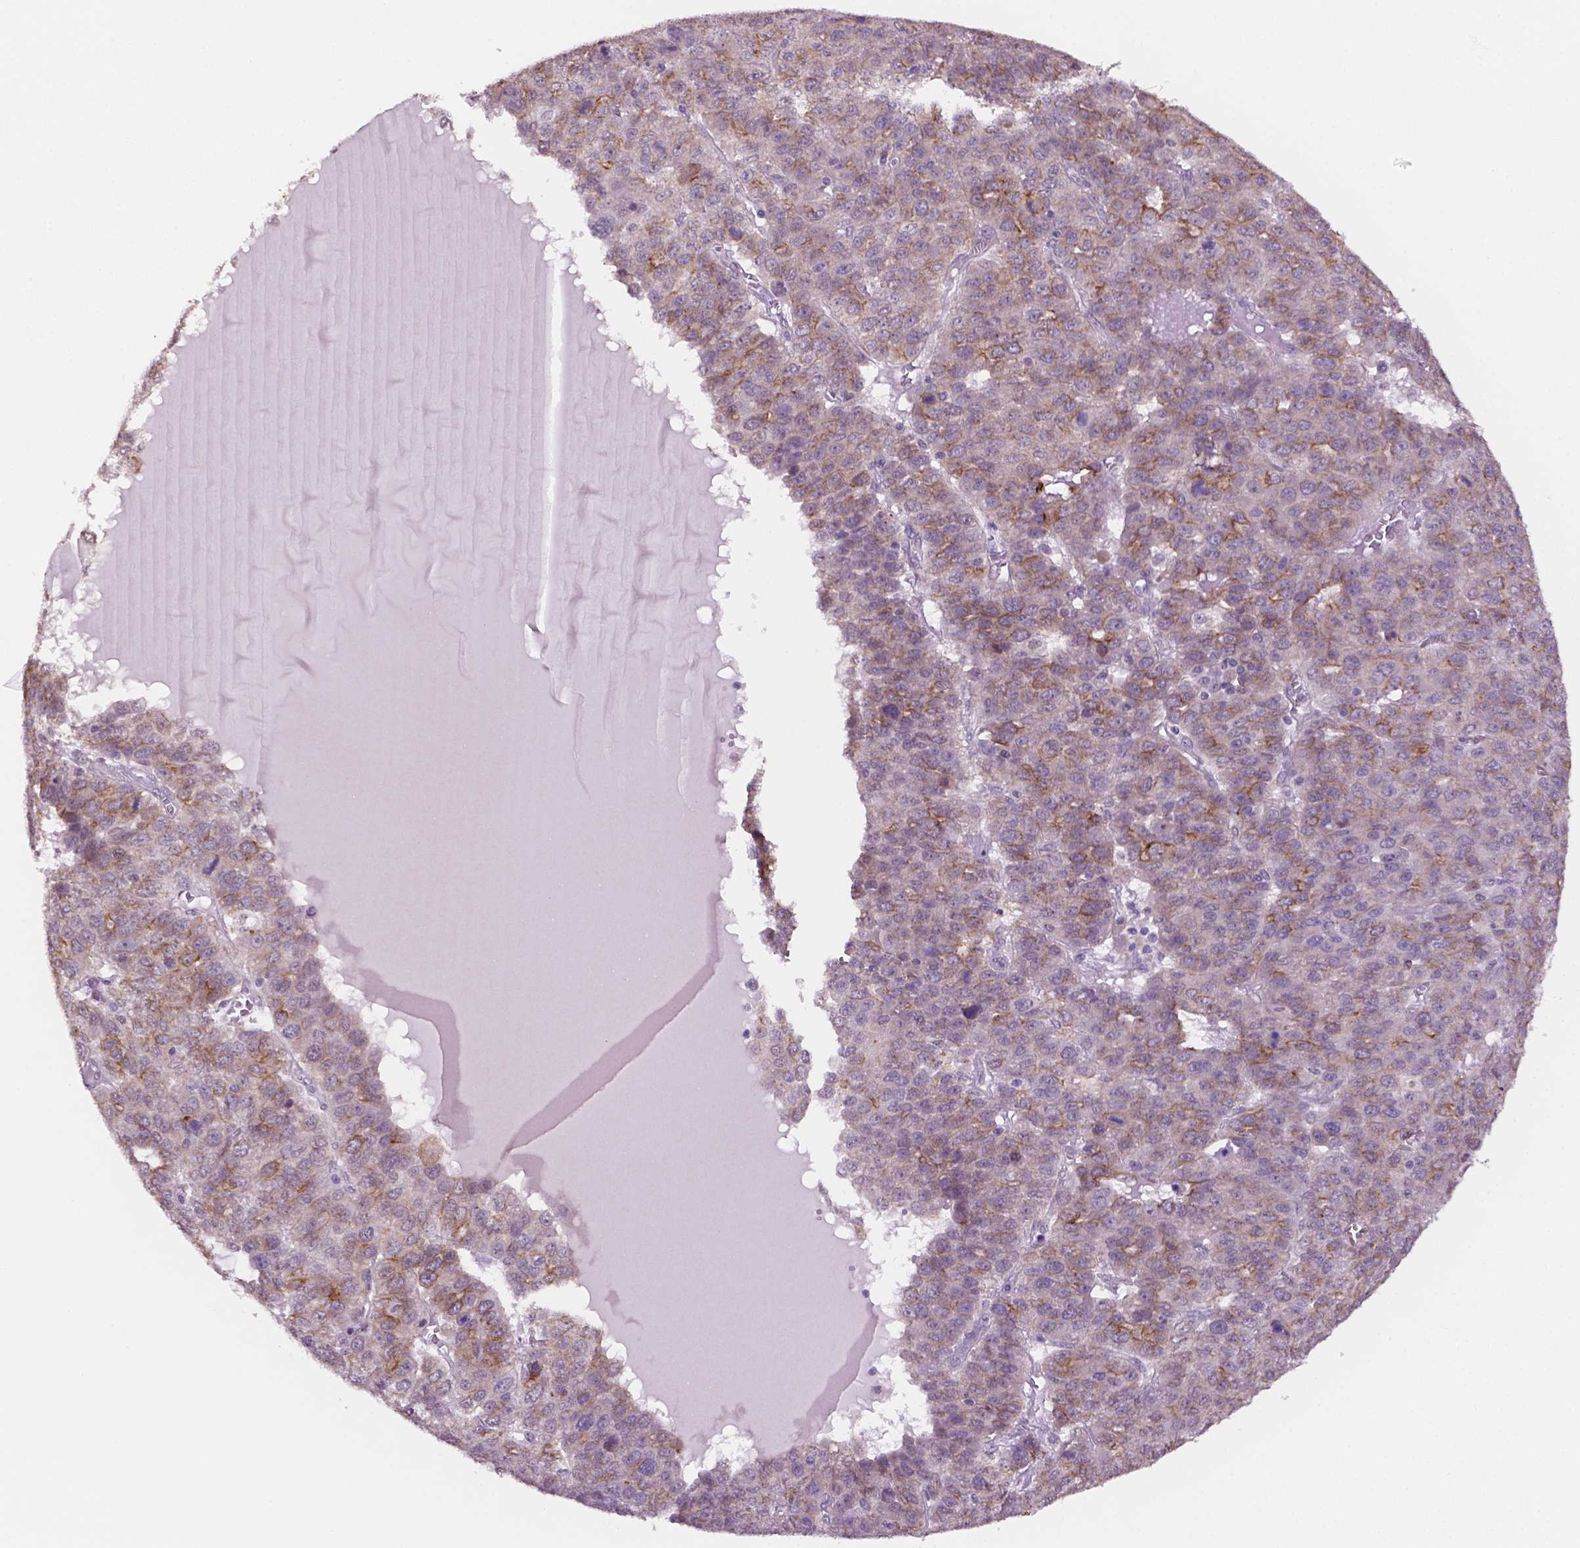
{"staining": {"intensity": "moderate", "quantity": "<25%", "location": "cytoplasmic/membranous"}, "tissue": "liver cancer", "cell_type": "Tumor cells", "image_type": "cancer", "snomed": [{"axis": "morphology", "description": "Carcinoma, Hepatocellular, NOS"}, {"axis": "topography", "description": "Liver"}], "caption": "This is a photomicrograph of immunohistochemistry (IHC) staining of liver hepatocellular carcinoma, which shows moderate expression in the cytoplasmic/membranous of tumor cells.", "gene": "SHLD3", "patient": {"sex": "male", "age": 69}}